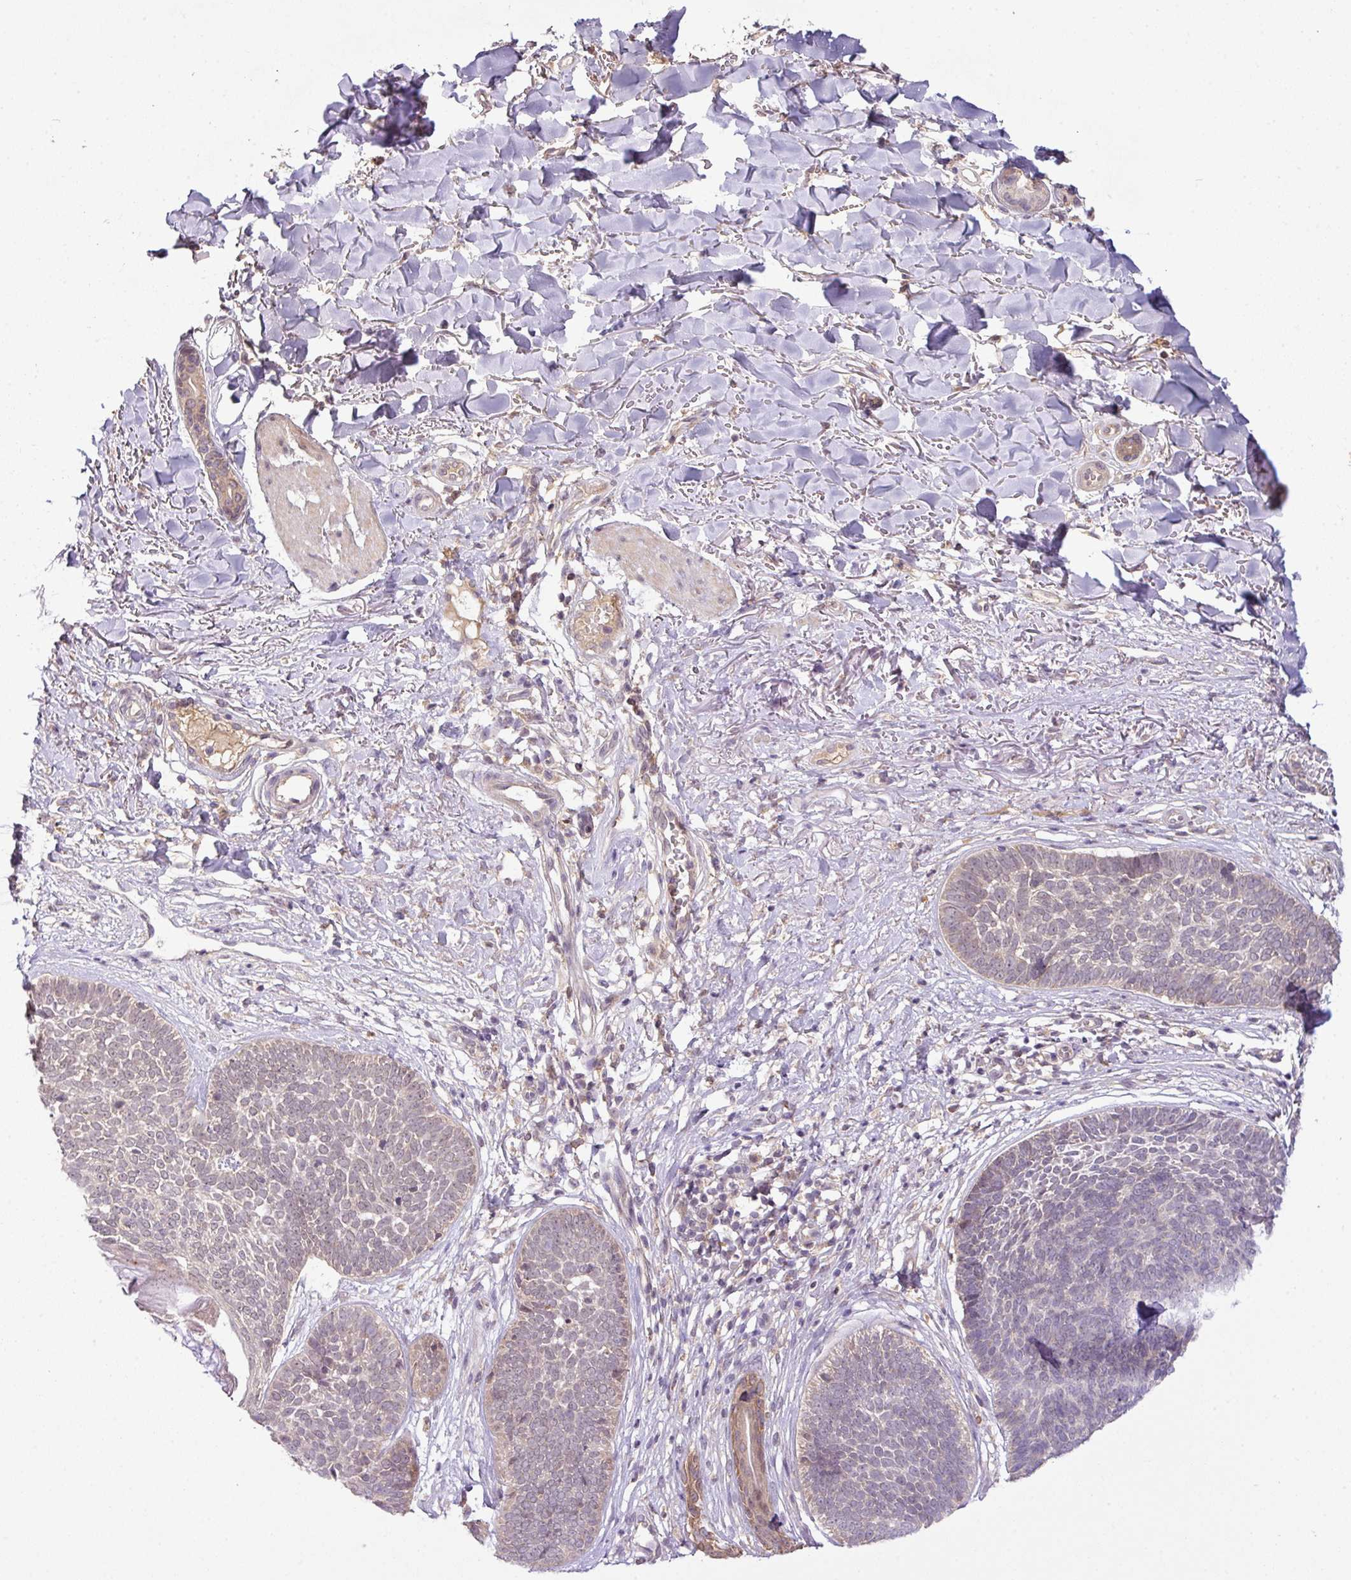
{"staining": {"intensity": "weak", "quantity": "<25%", "location": "cytoplasmic/membranous"}, "tissue": "skin cancer", "cell_type": "Tumor cells", "image_type": "cancer", "snomed": [{"axis": "morphology", "description": "Basal cell carcinoma"}, {"axis": "topography", "description": "Skin"}, {"axis": "topography", "description": "Skin of neck"}, {"axis": "topography", "description": "Skin of shoulder"}, {"axis": "topography", "description": "Skin of back"}], "caption": "A photomicrograph of skin basal cell carcinoma stained for a protein demonstrates no brown staining in tumor cells.", "gene": "DNAAF4", "patient": {"sex": "male", "age": 80}}